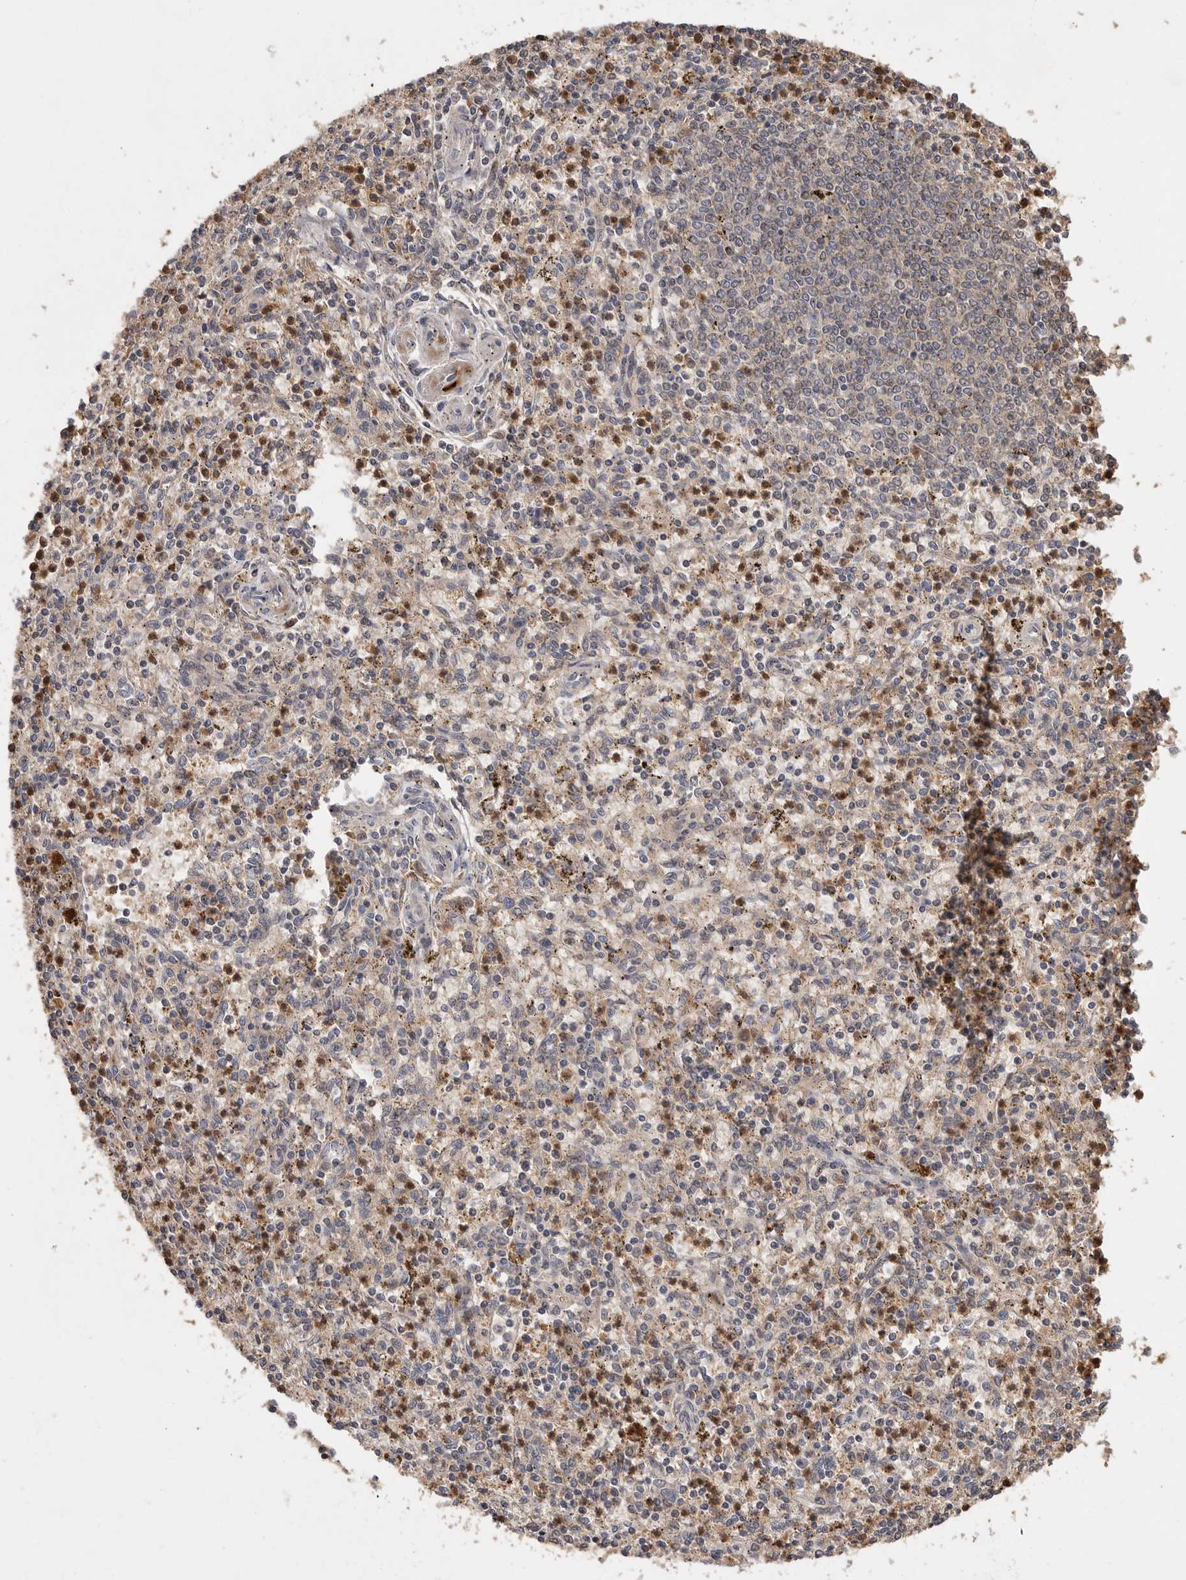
{"staining": {"intensity": "moderate", "quantity": "25%-75%", "location": "cytoplasmic/membranous"}, "tissue": "spleen", "cell_type": "Cells in red pulp", "image_type": "normal", "snomed": [{"axis": "morphology", "description": "Normal tissue, NOS"}, {"axis": "topography", "description": "Spleen"}], "caption": "This is a histology image of immunohistochemistry staining of benign spleen, which shows moderate staining in the cytoplasmic/membranous of cells in red pulp.", "gene": "VN1R4", "patient": {"sex": "male", "age": 72}}